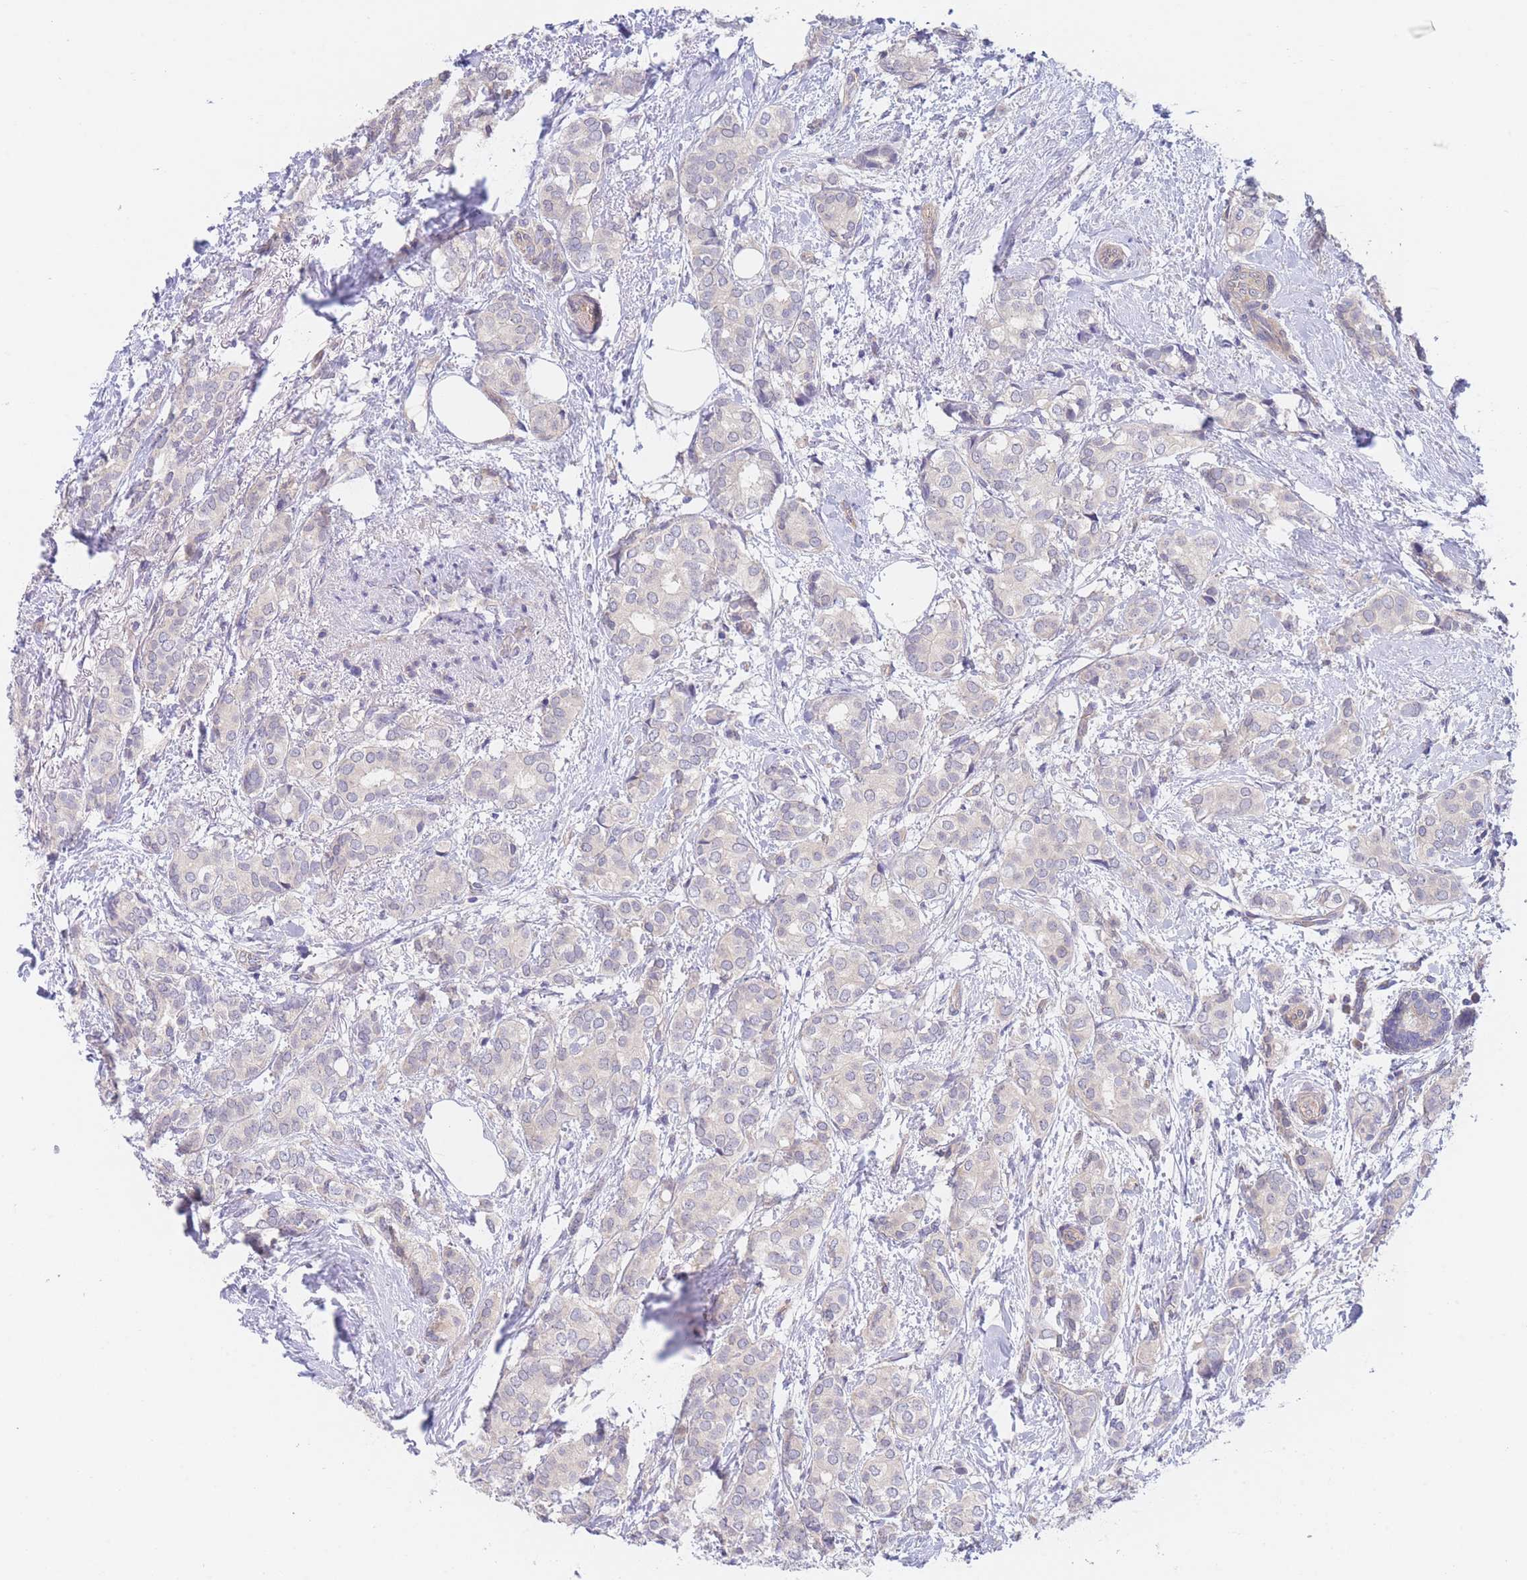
{"staining": {"intensity": "negative", "quantity": "none", "location": "none"}, "tissue": "breast cancer", "cell_type": "Tumor cells", "image_type": "cancer", "snomed": [{"axis": "morphology", "description": "Duct carcinoma"}, {"axis": "topography", "description": "Breast"}], "caption": "Tumor cells show no significant positivity in breast cancer (intraductal carcinoma). (DAB (3,3'-diaminobenzidine) IHC visualized using brightfield microscopy, high magnification).", "gene": "ZNF281", "patient": {"sex": "female", "age": 73}}